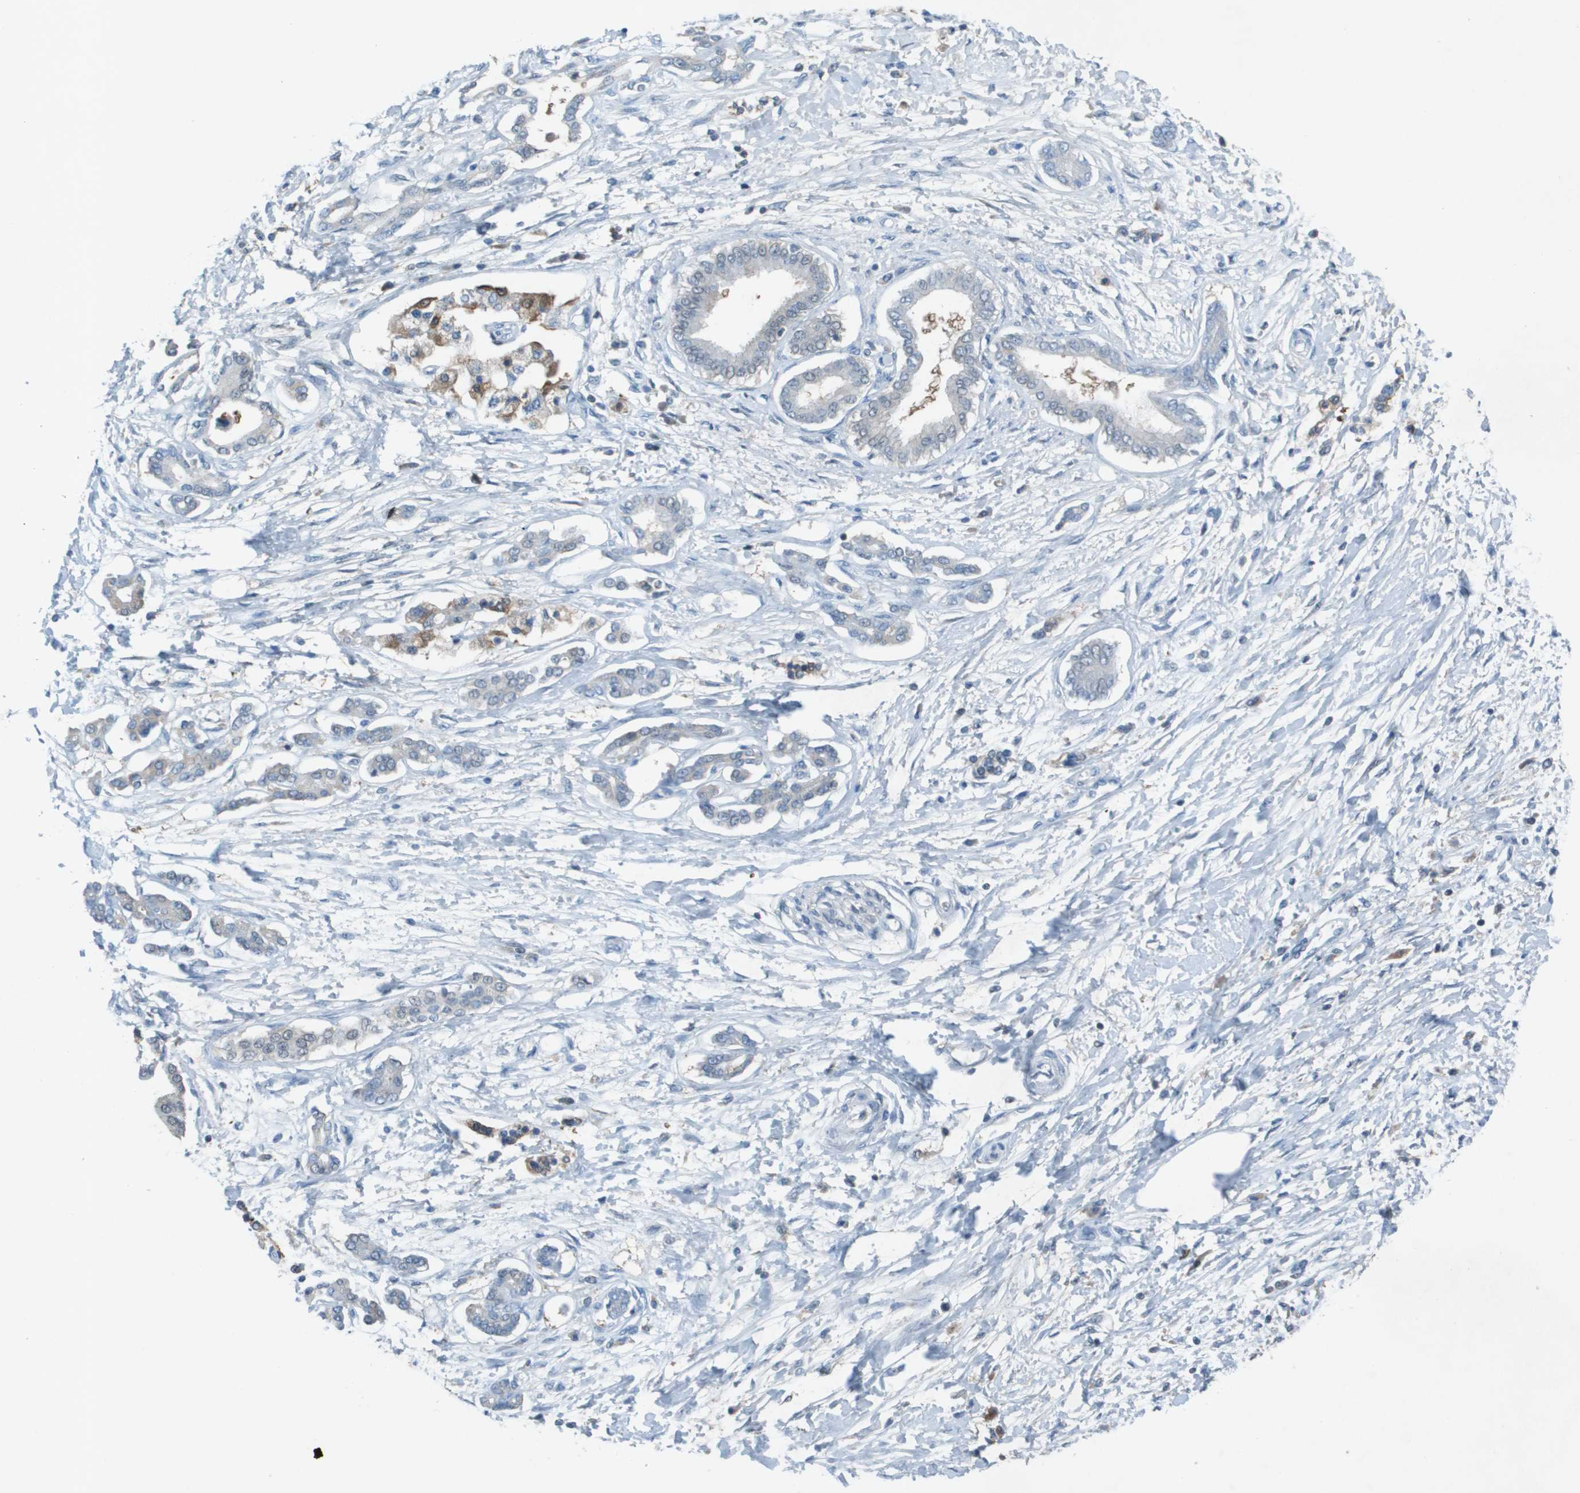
{"staining": {"intensity": "negative", "quantity": "none", "location": "none"}, "tissue": "pancreatic cancer", "cell_type": "Tumor cells", "image_type": "cancer", "snomed": [{"axis": "morphology", "description": "Adenocarcinoma, NOS"}, {"axis": "topography", "description": "Pancreas"}], "caption": "High power microscopy histopathology image of an immunohistochemistry (IHC) photomicrograph of adenocarcinoma (pancreatic), revealing no significant staining in tumor cells.", "gene": "CAMK4", "patient": {"sex": "male", "age": 56}}